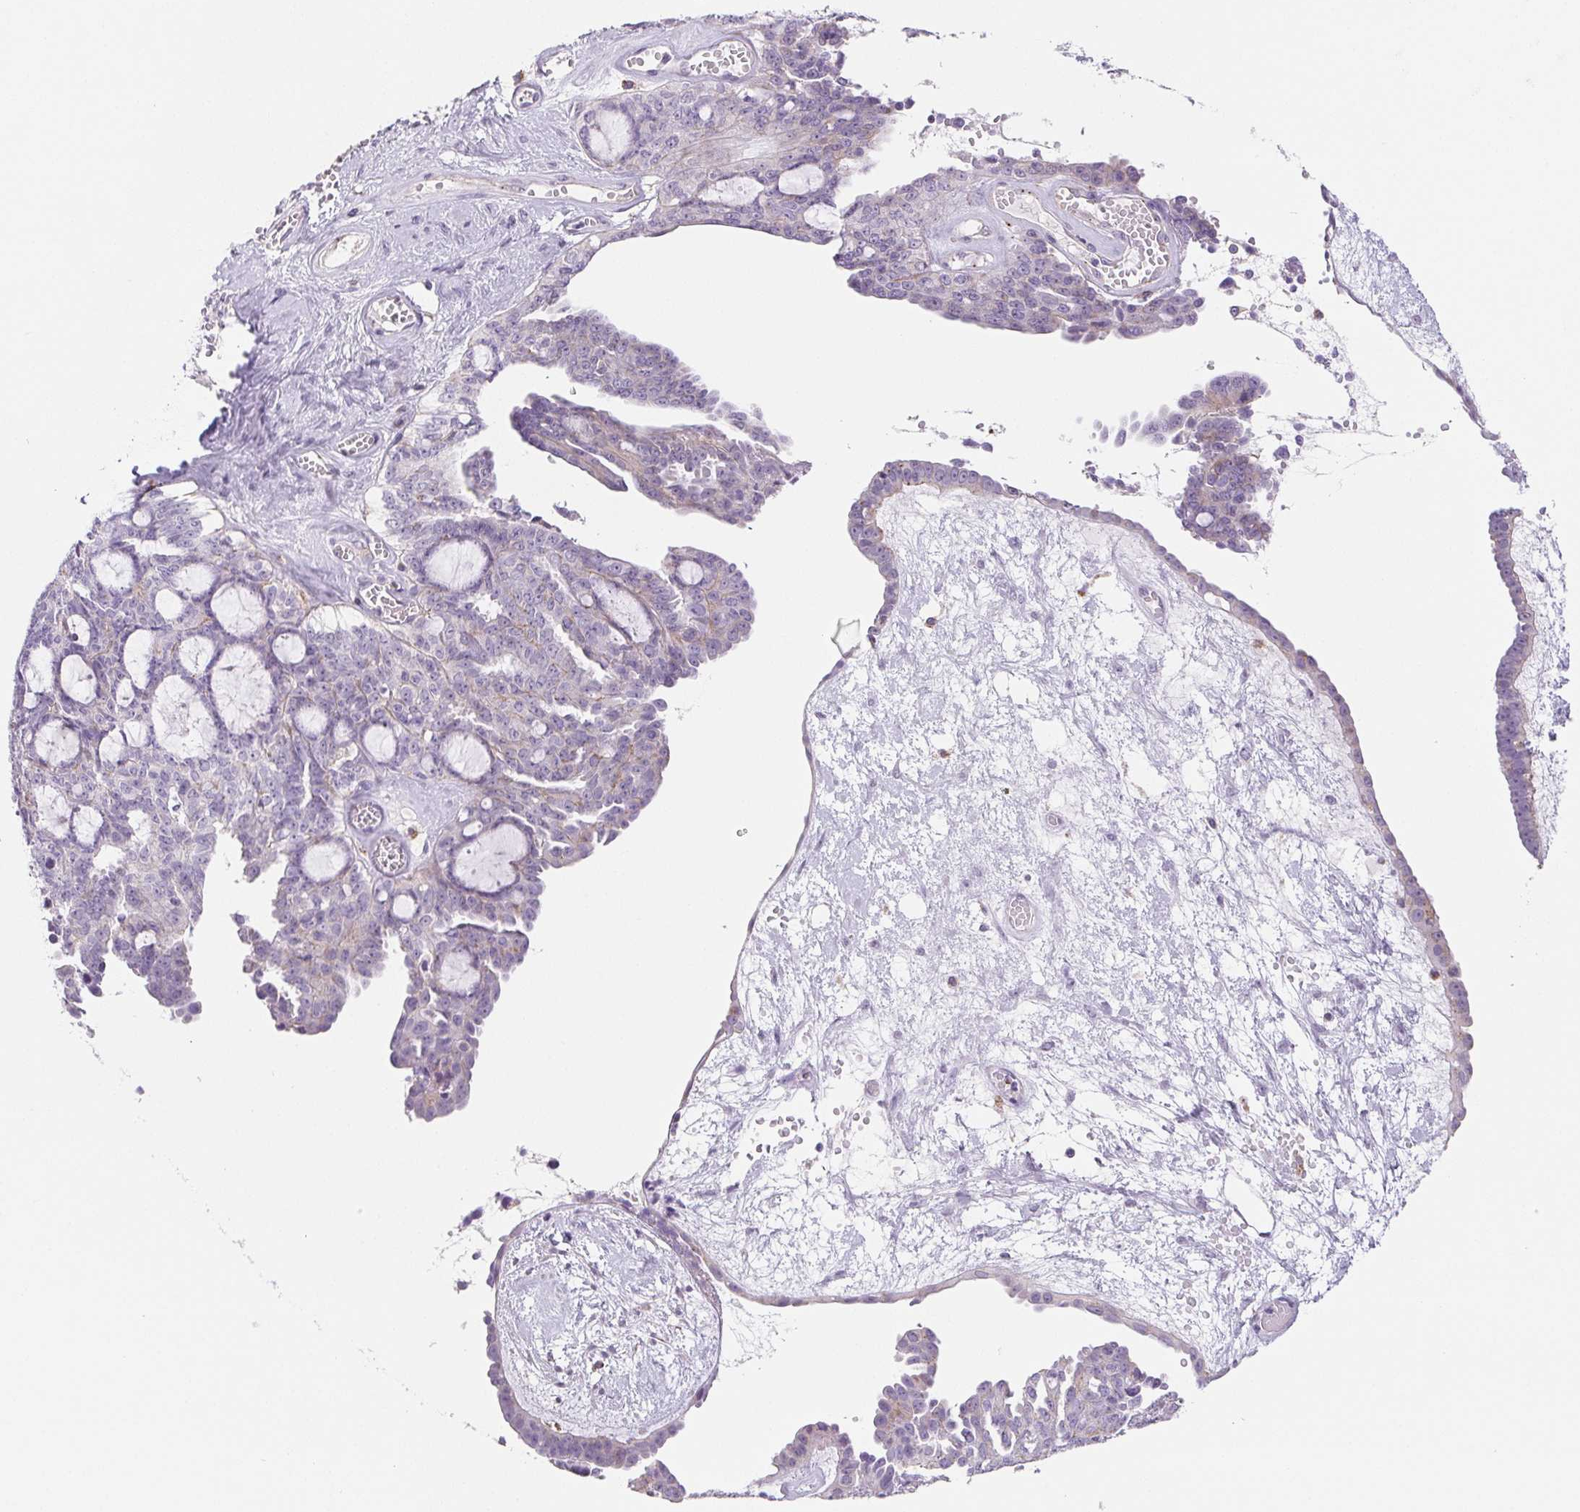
{"staining": {"intensity": "negative", "quantity": "none", "location": "none"}, "tissue": "ovarian cancer", "cell_type": "Tumor cells", "image_type": "cancer", "snomed": [{"axis": "morphology", "description": "Cystadenocarcinoma, serous, NOS"}, {"axis": "topography", "description": "Ovary"}], "caption": "Human ovarian cancer stained for a protein using immunohistochemistry (IHC) exhibits no expression in tumor cells.", "gene": "LIPA", "patient": {"sex": "female", "age": 71}}